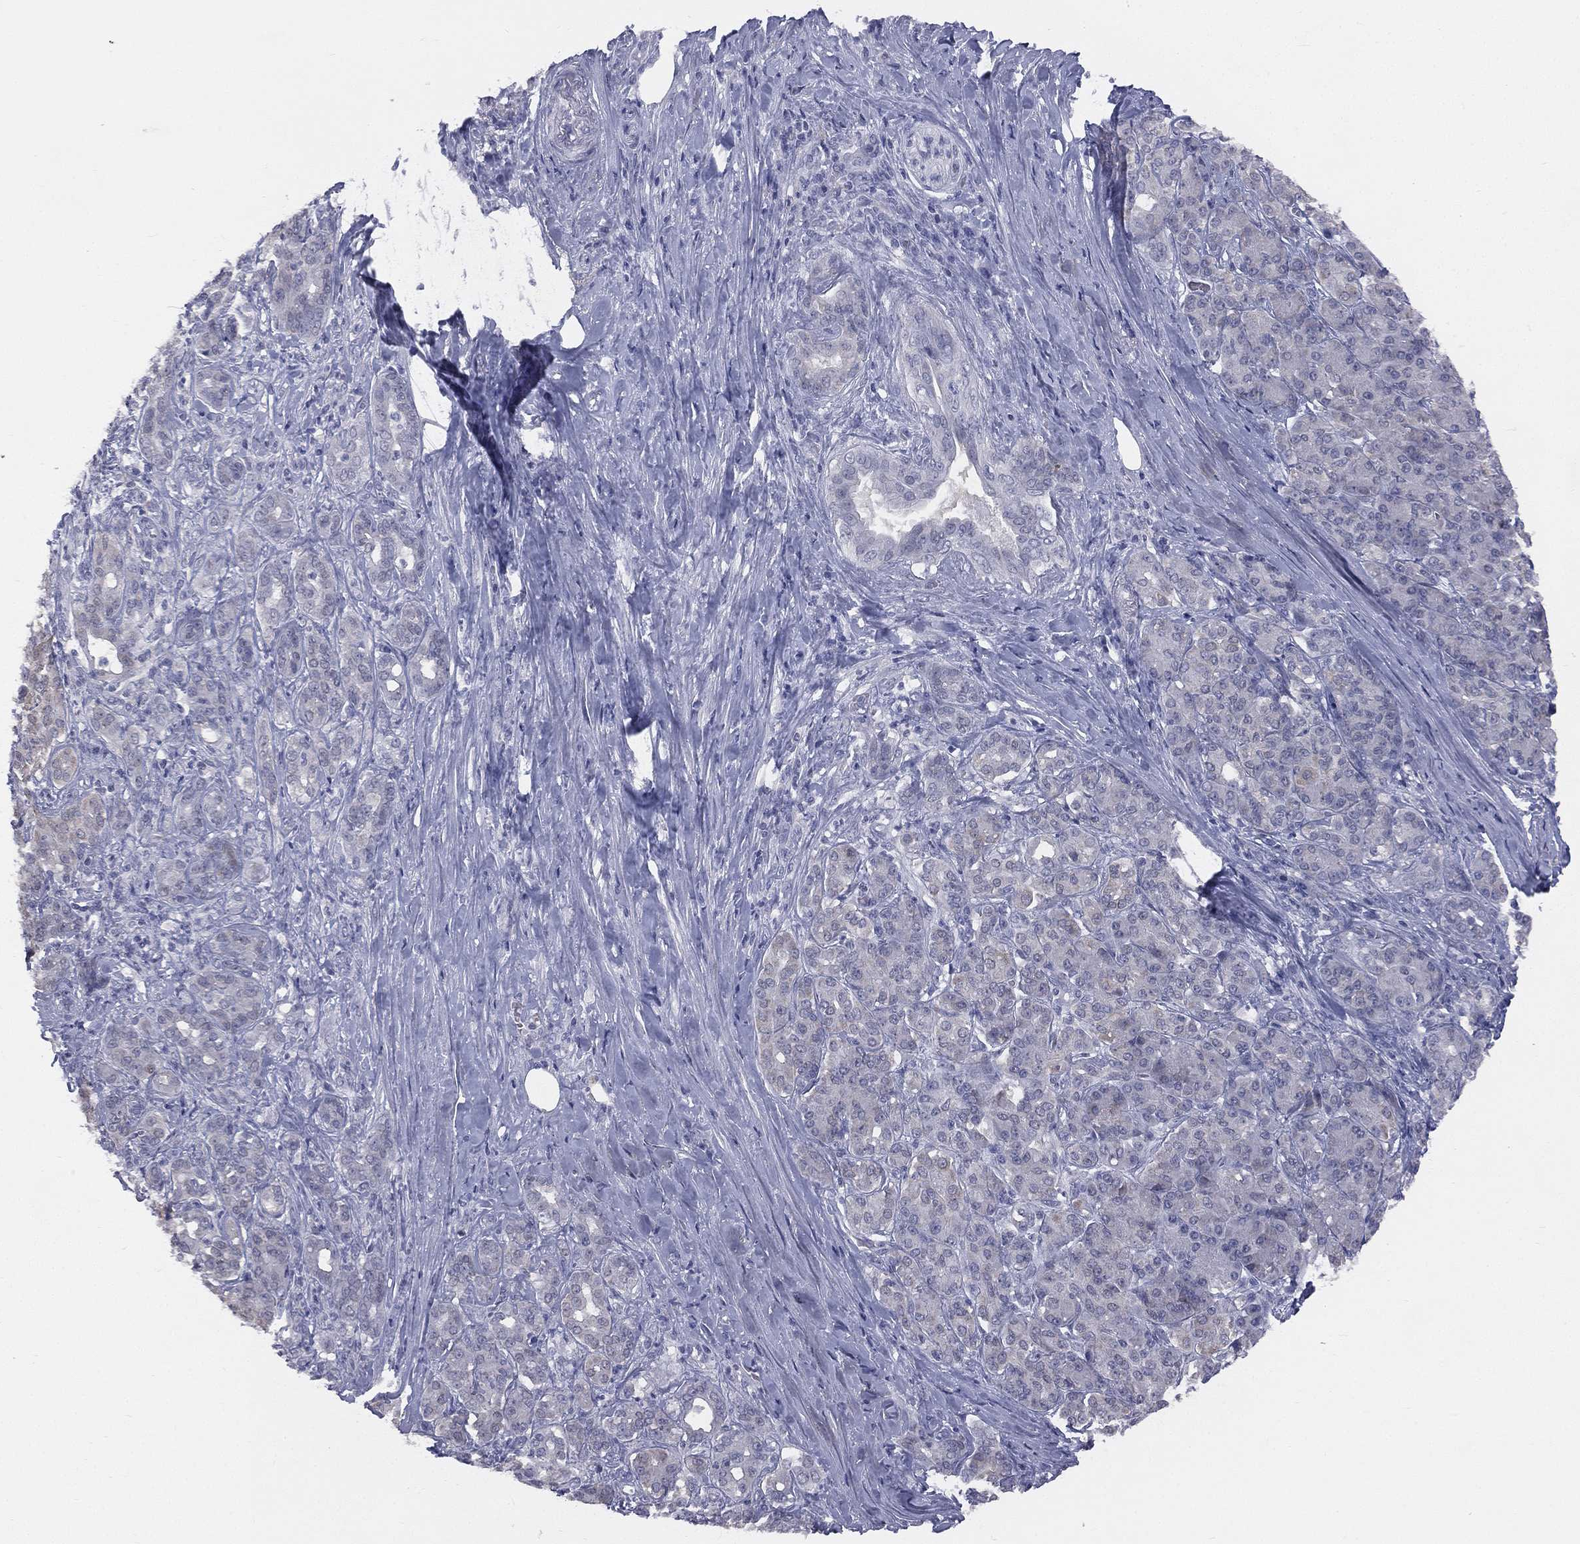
{"staining": {"intensity": "negative", "quantity": "none", "location": "none"}, "tissue": "pancreatic cancer", "cell_type": "Tumor cells", "image_type": "cancer", "snomed": [{"axis": "morphology", "description": "Normal tissue, NOS"}, {"axis": "morphology", "description": "Inflammation, NOS"}, {"axis": "morphology", "description": "Adenocarcinoma, NOS"}, {"axis": "topography", "description": "Pancreas"}], "caption": "This is an immunohistochemistry image of pancreatic cancer. There is no staining in tumor cells.", "gene": "DMKN", "patient": {"sex": "male", "age": 57}}